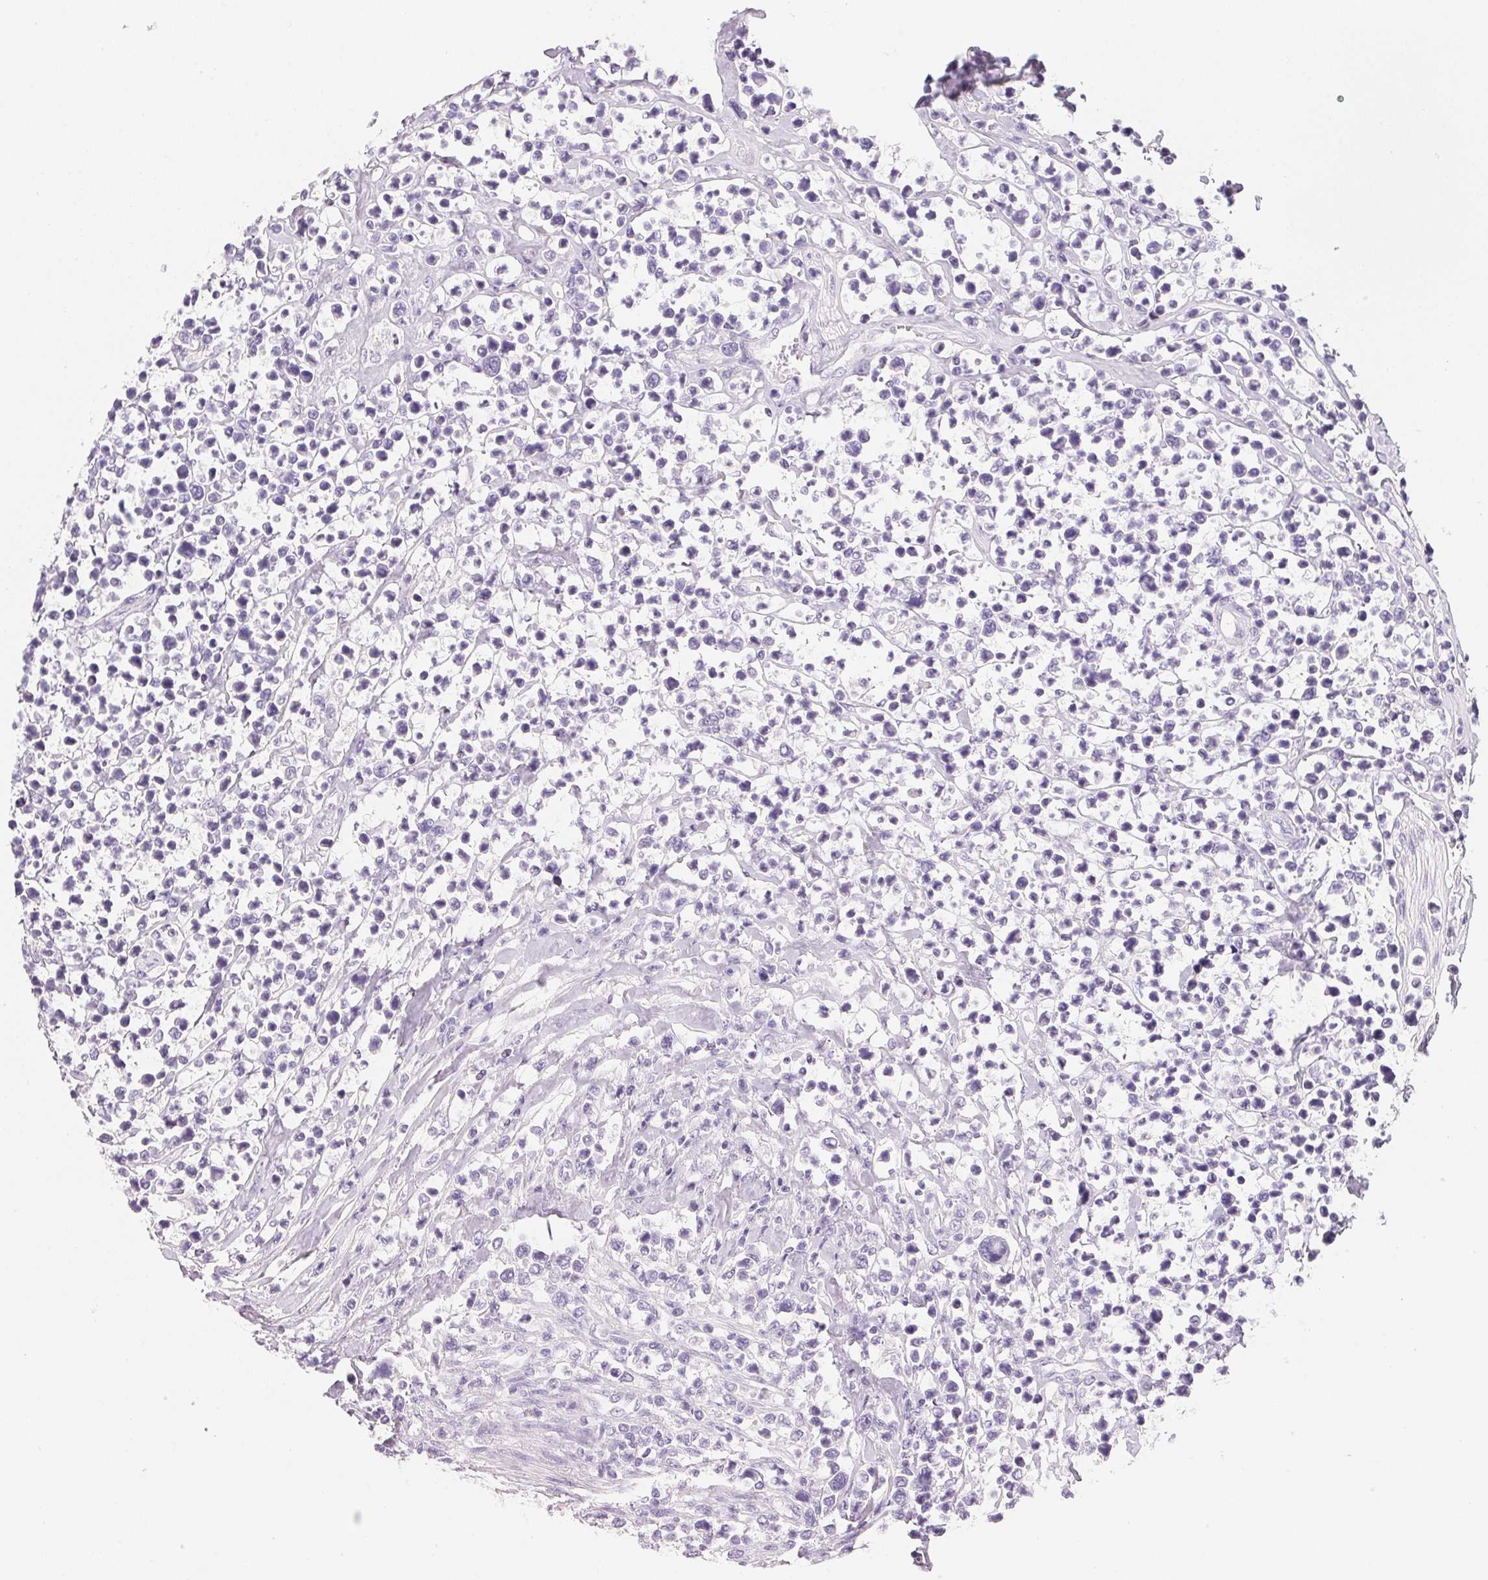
{"staining": {"intensity": "negative", "quantity": "none", "location": "none"}, "tissue": "lymphoma", "cell_type": "Tumor cells", "image_type": "cancer", "snomed": [{"axis": "morphology", "description": "Malignant lymphoma, non-Hodgkin's type, High grade"}, {"axis": "topography", "description": "Soft tissue"}], "caption": "IHC image of neoplastic tissue: lymphoma stained with DAB (3,3'-diaminobenzidine) exhibits no significant protein expression in tumor cells.", "gene": "ACP3", "patient": {"sex": "female", "age": 56}}